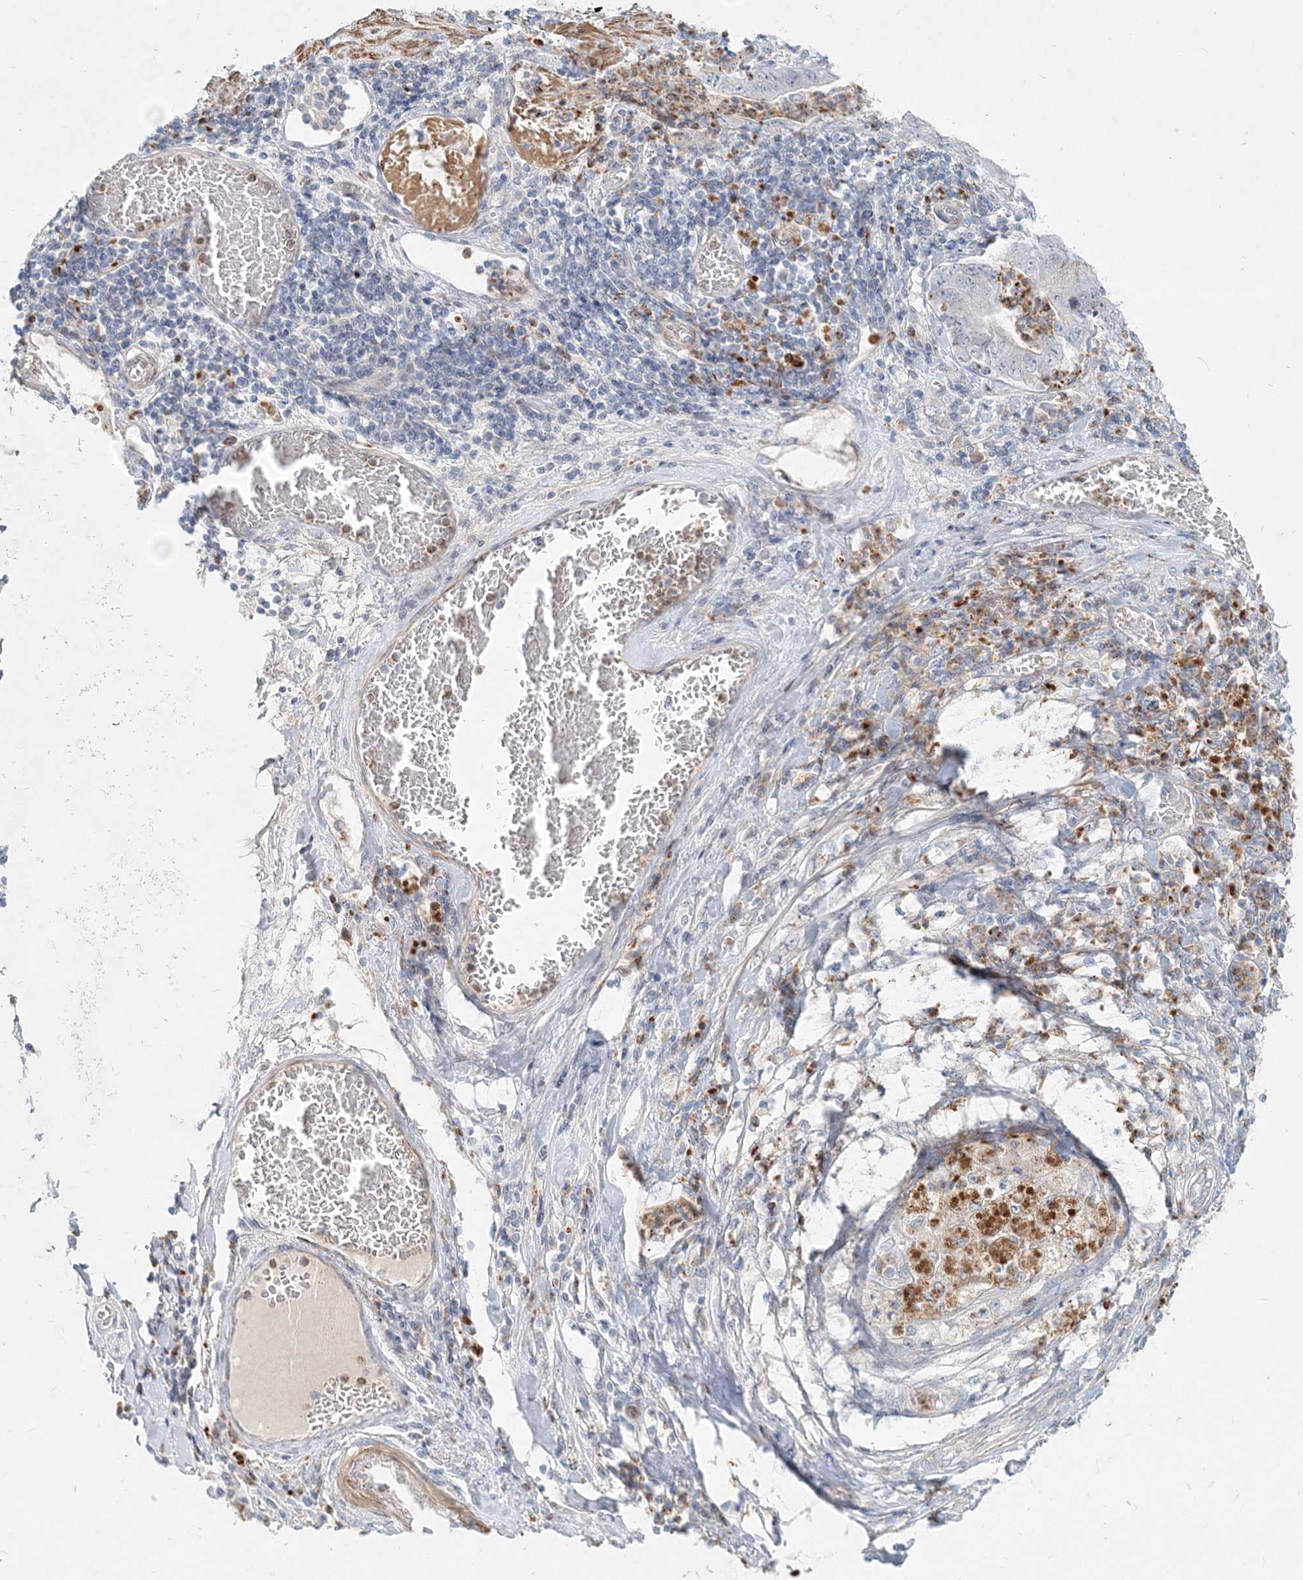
{"staining": {"intensity": "negative", "quantity": "none", "location": "none"}, "tissue": "stomach cancer", "cell_type": "Tumor cells", "image_type": "cancer", "snomed": [{"axis": "morphology", "description": "Adenocarcinoma, NOS"}, {"axis": "topography", "description": "Stomach"}], "caption": "Photomicrograph shows no protein staining in tumor cells of stomach cancer tissue. The staining is performed using DAB (3,3'-diaminobenzidine) brown chromogen with nuclei counter-stained in using hematoxylin.", "gene": "DNAH5", "patient": {"sex": "female", "age": 73}}